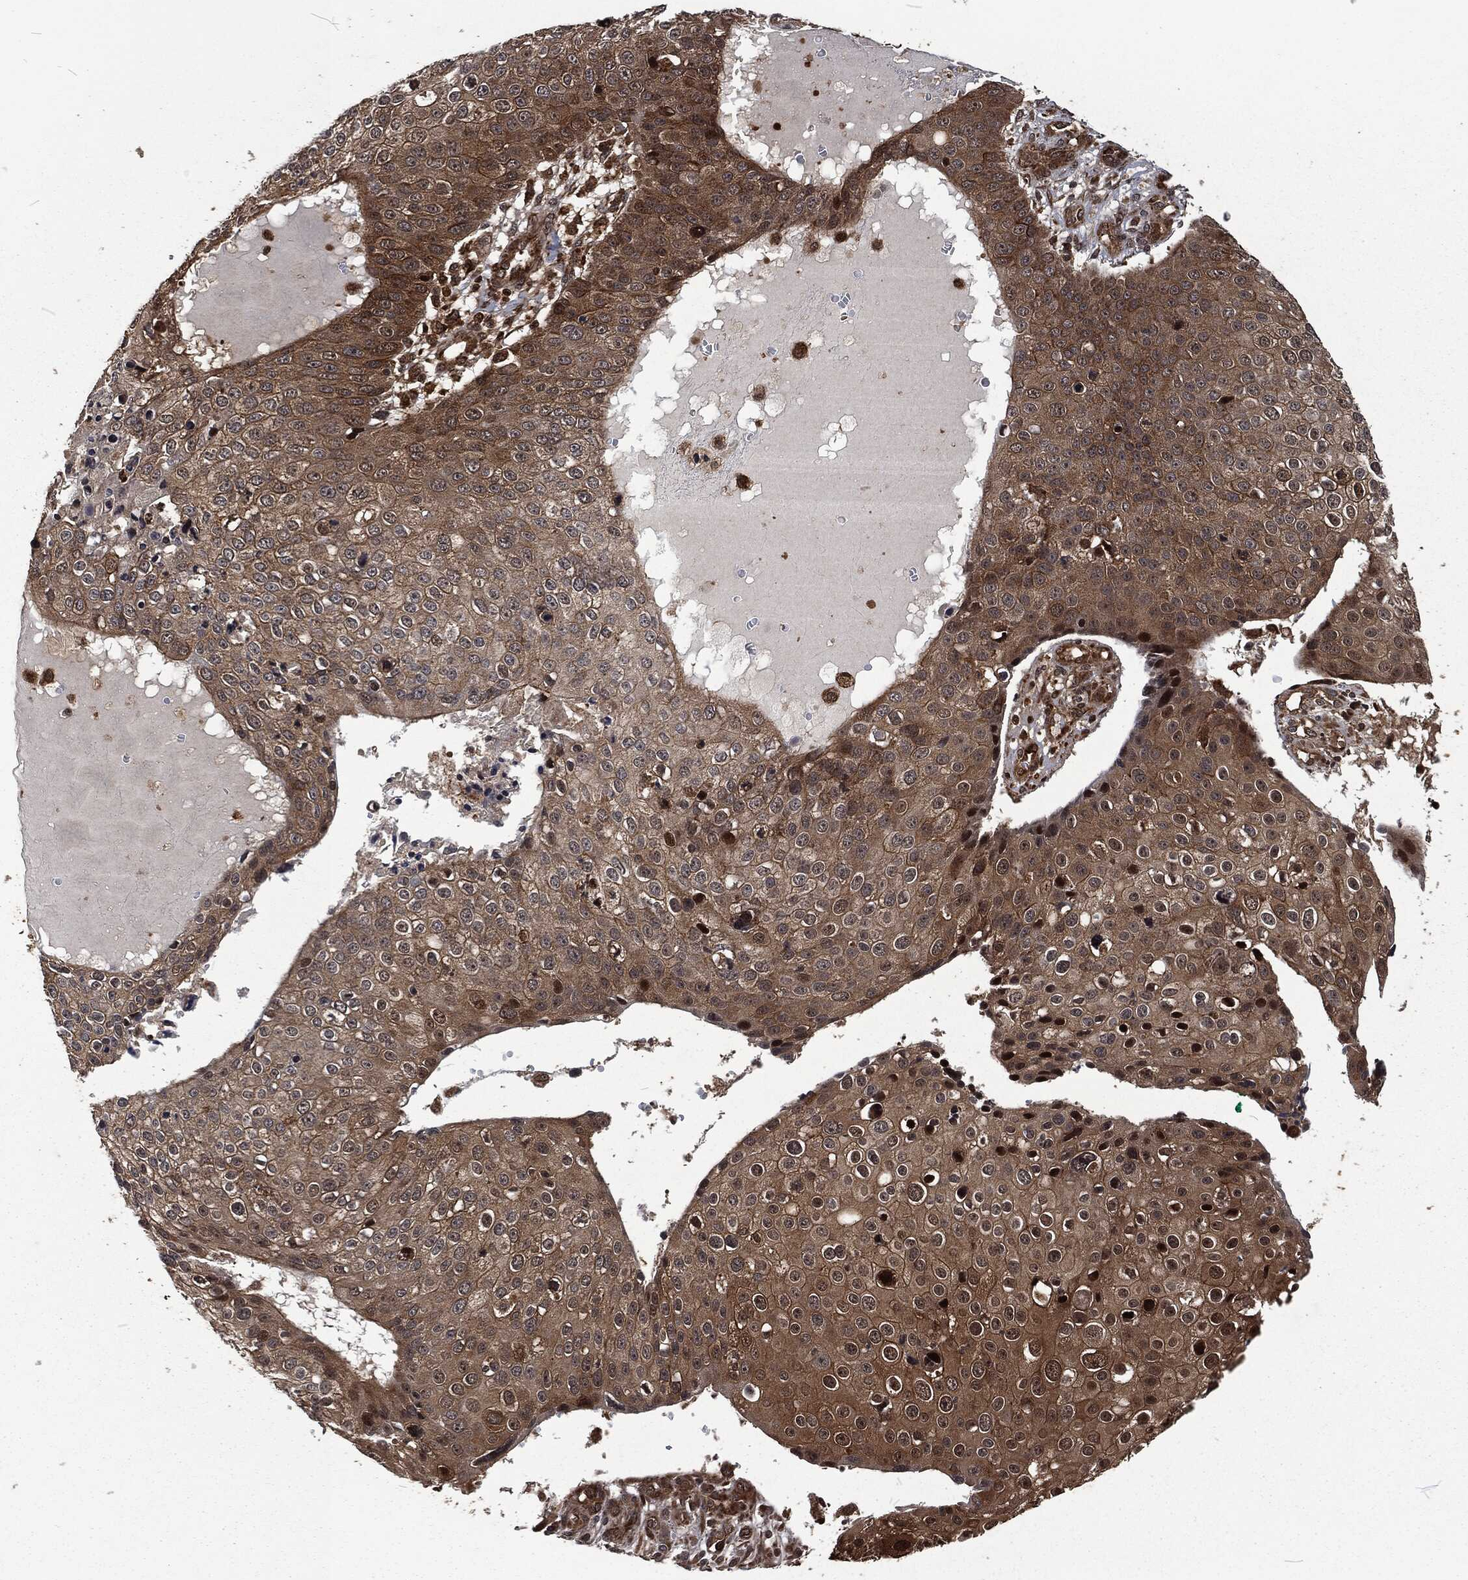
{"staining": {"intensity": "moderate", "quantity": "<25%", "location": "cytoplasmic/membranous"}, "tissue": "skin cancer", "cell_type": "Tumor cells", "image_type": "cancer", "snomed": [{"axis": "morphology", "description": "Squamous cell carcinoma, NOS"}, {"axis": "topography", "description": "Skin"}], "caption": "Brown immunohistochemical staining in human skin cancer reveals moderate cytoplasmic/membranous expression in approximately <25% of tumor cells.", "gene": "CMPK2", "patient": {"sex": "male", "age": 71}}